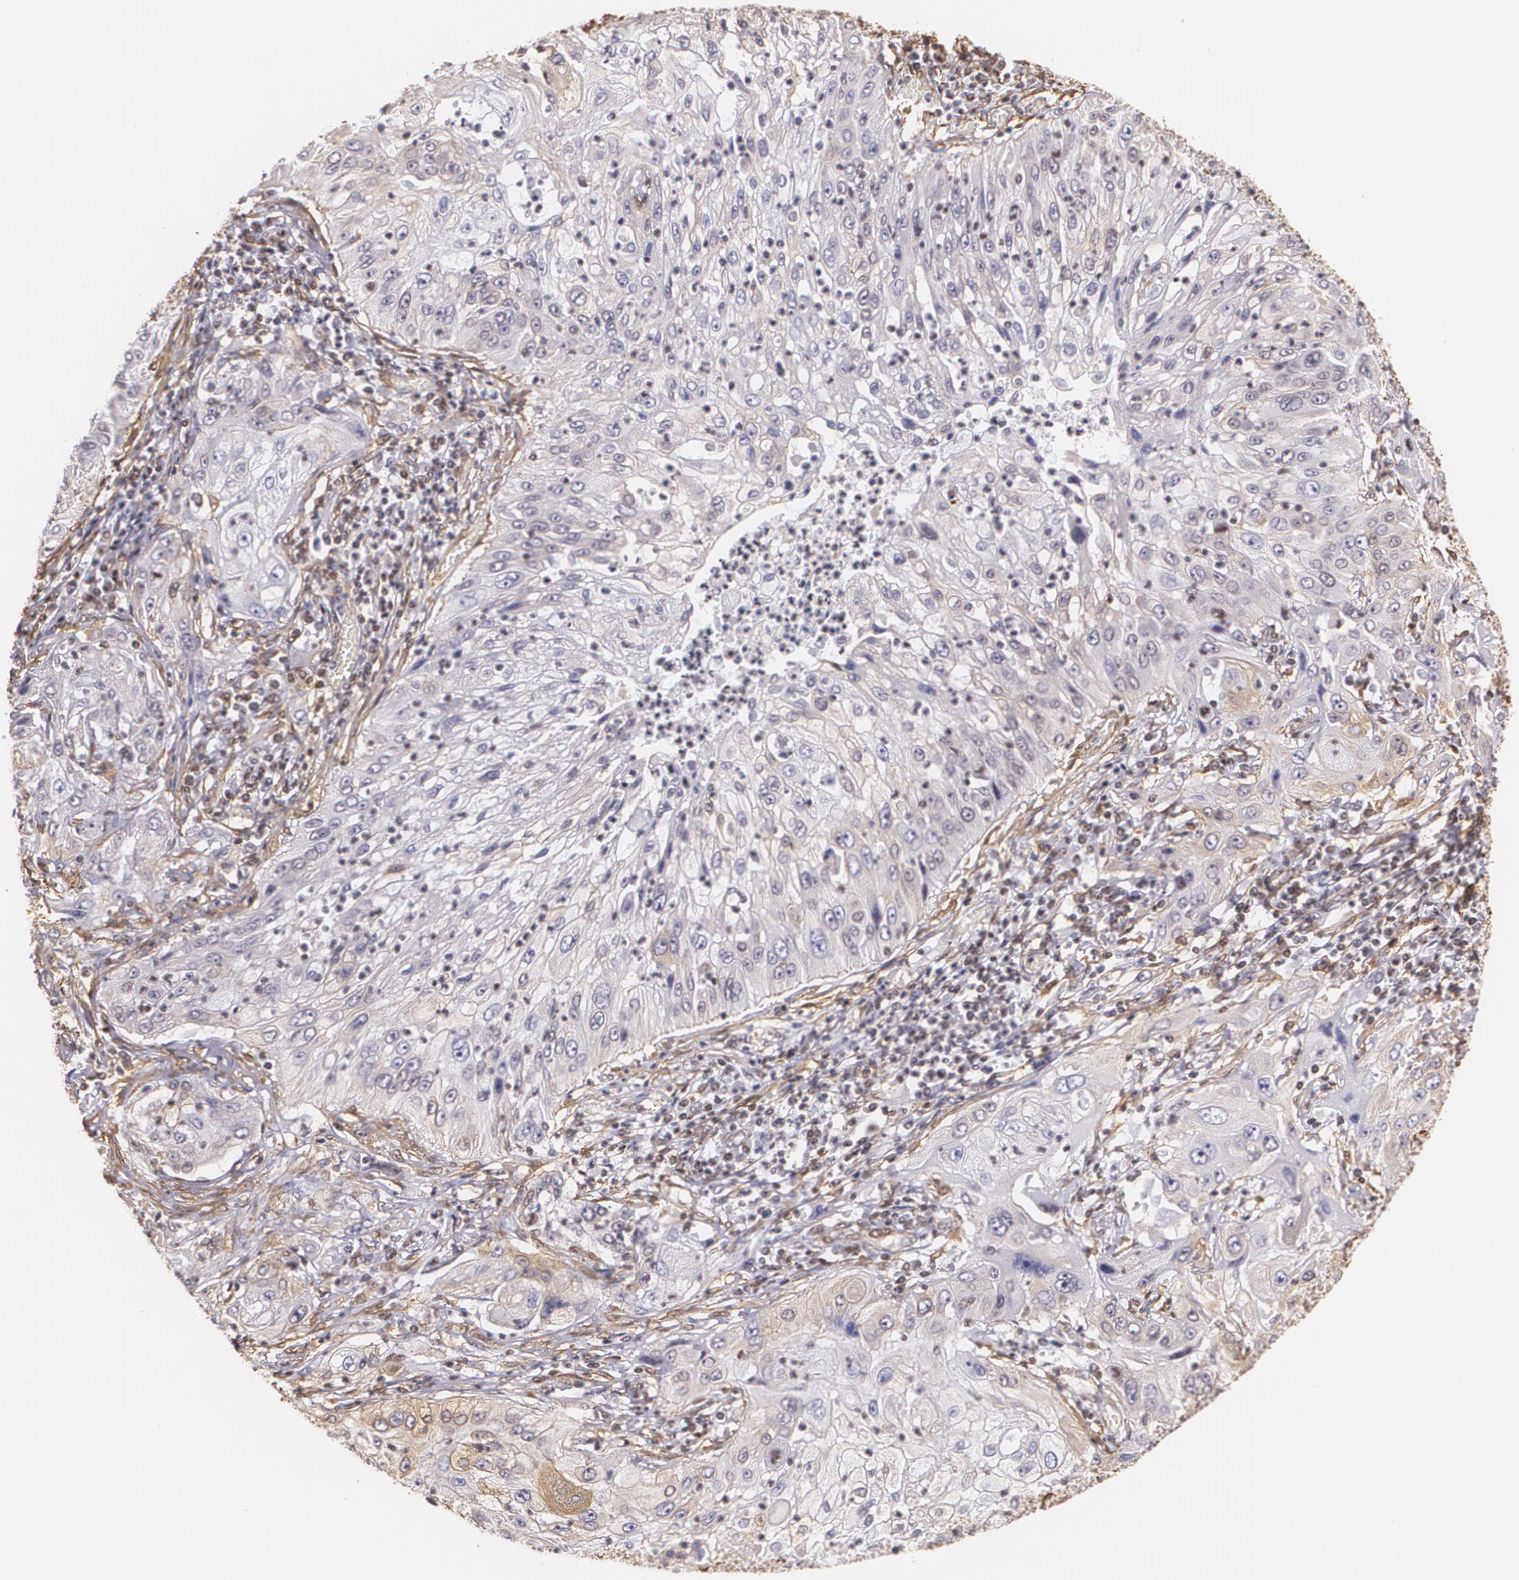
{"staining": {"intensity": "weak", "quantity": "<25%", "location": "cytoplasmic/membranous"}, "tissue": "lung cancer", "cell_type": "Tumor cells", "image_type": "cancer", "snomed": [{"axis": "morphology", "description": "Inflammation, NOS"}, {"axis": "morphology", "description": "Squamous cell carcinoma, NOS"}, {"axis": "topography", "description": "Lymph node"}, {"axis": "topography", "description": "Soft tissue"}, {"axis": "topography", "description": "Lung"}], "caption": "Tumor cells are negative for protein expression in human lung cancer (squamous cell carcinoma). (DAB (3,3'-diaminobenzidine) IHC visualized using brightfield microscopy, high magnification).", "gene": "VAMP1", "patient": {"sex": "male", "age": 66}}